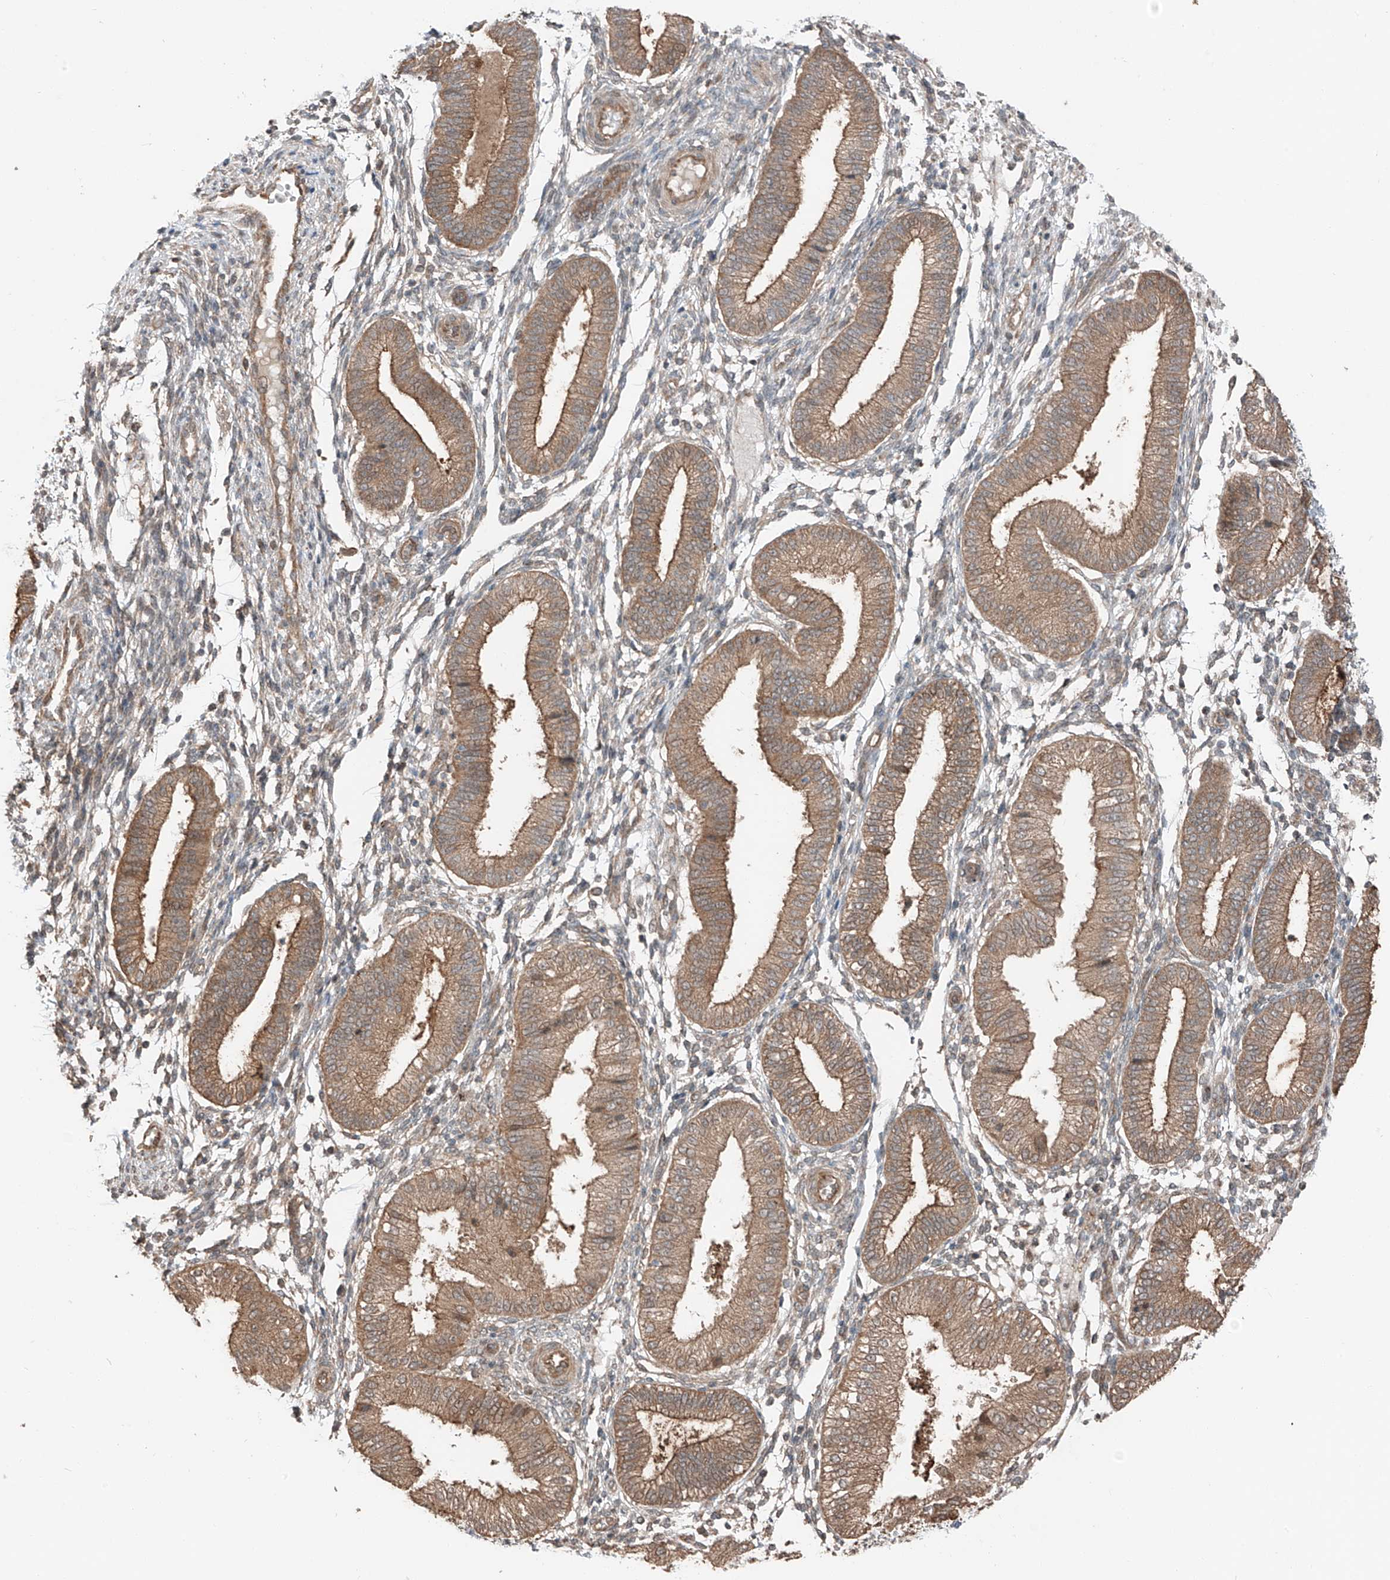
{"staining": {"intensity": "weak", "quantity": "25%-75%", "location": "cytoplasmic/membranous"}, "tissue": "endometrium", "cell_type": "Cells in endometrial stroma", "image_type": "normal", "snomed": [{"axis": "morphology", "description": "Normal tissue, NOS"}, {"axis": "topography", "description": "Endometrium"}], "caption": "Approximately 25%-75% of cells in endometrial stroma in normal human endometrium exhibit weak cytoplasmic/membranous protein staining as visualized by brown immunohistochemical staining.", "gene": "CEP162", "patient": {"sex": "female", "age": 39}}